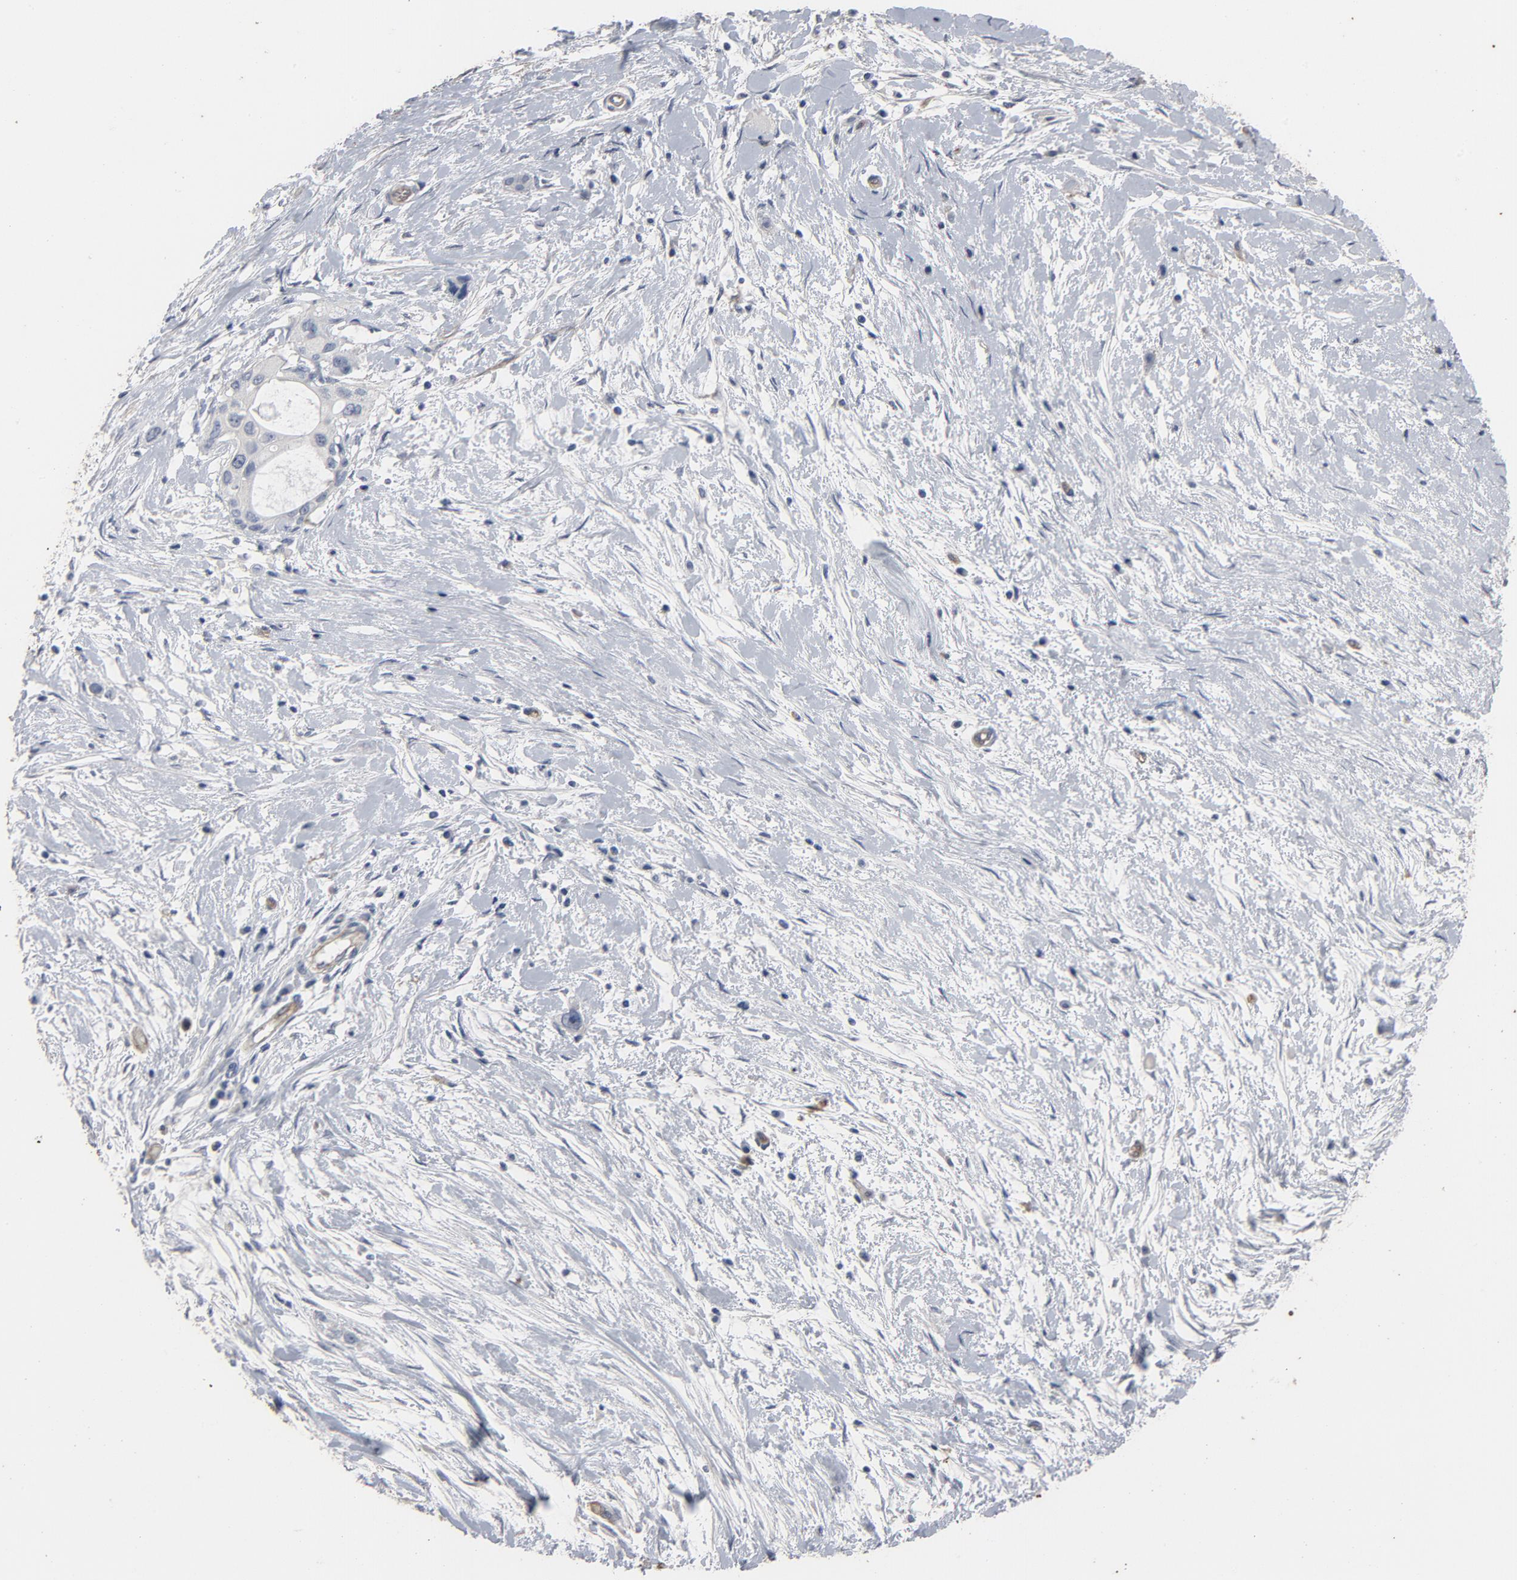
{"staining": {"intensity": "negative", "quantity": "none", "location": "none"}, "tissue": "pancreatic cancer", "cell_type": "Tumor cells", "image_type": "cancer", "snomed": [{"axis": "morphology", "description": "Adenocarcinoma, NOS"}, {"axis": "topography", "description": "Pancreas"}], "caption": "IHC of adenocarcinoma (pancreatic) demonstrates no positivity in tumor cells.", "gene": "KDR", "patient": {"sex": "female", "age": 60}}